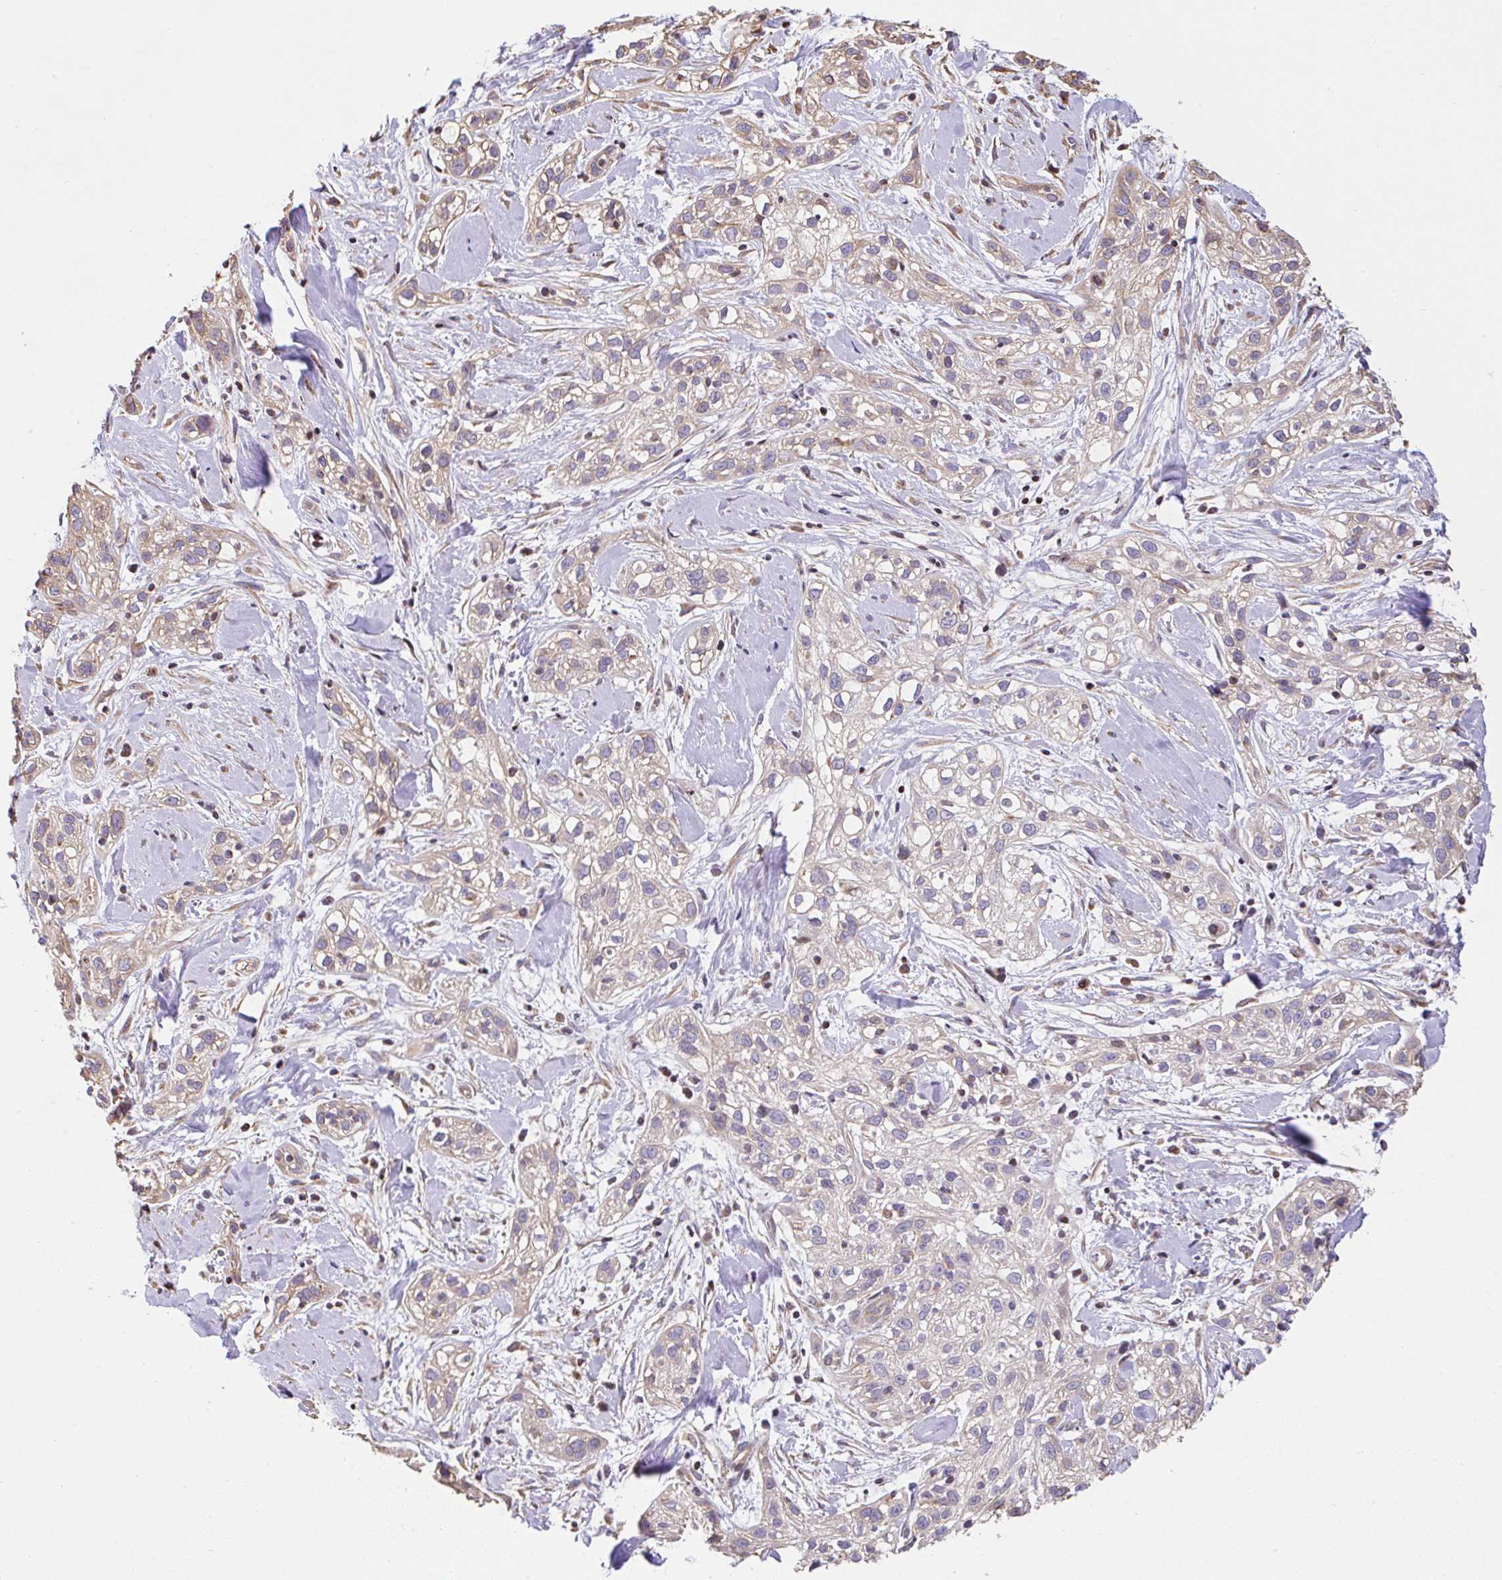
{"staining": {"intensity": "weak", "quantity": "<25%", "location": "cytoplasmic/membranous"}, "tissue": "skin cancer", "cell_type": "Tumor cells", "image_type": "cancer", "snomed": [{"axis": "morphology", "description": "Squamous cell carcinoma, NOS"}, {"axis": "topography", "description": "Skin"}], "caption": "Human skin cancer (squamous cell carcinoma) stained for a protein using IHC displays no expression in tumor cells.", "gene": "FIGNL1", "patient": {"sex": "male", "age": 82}}